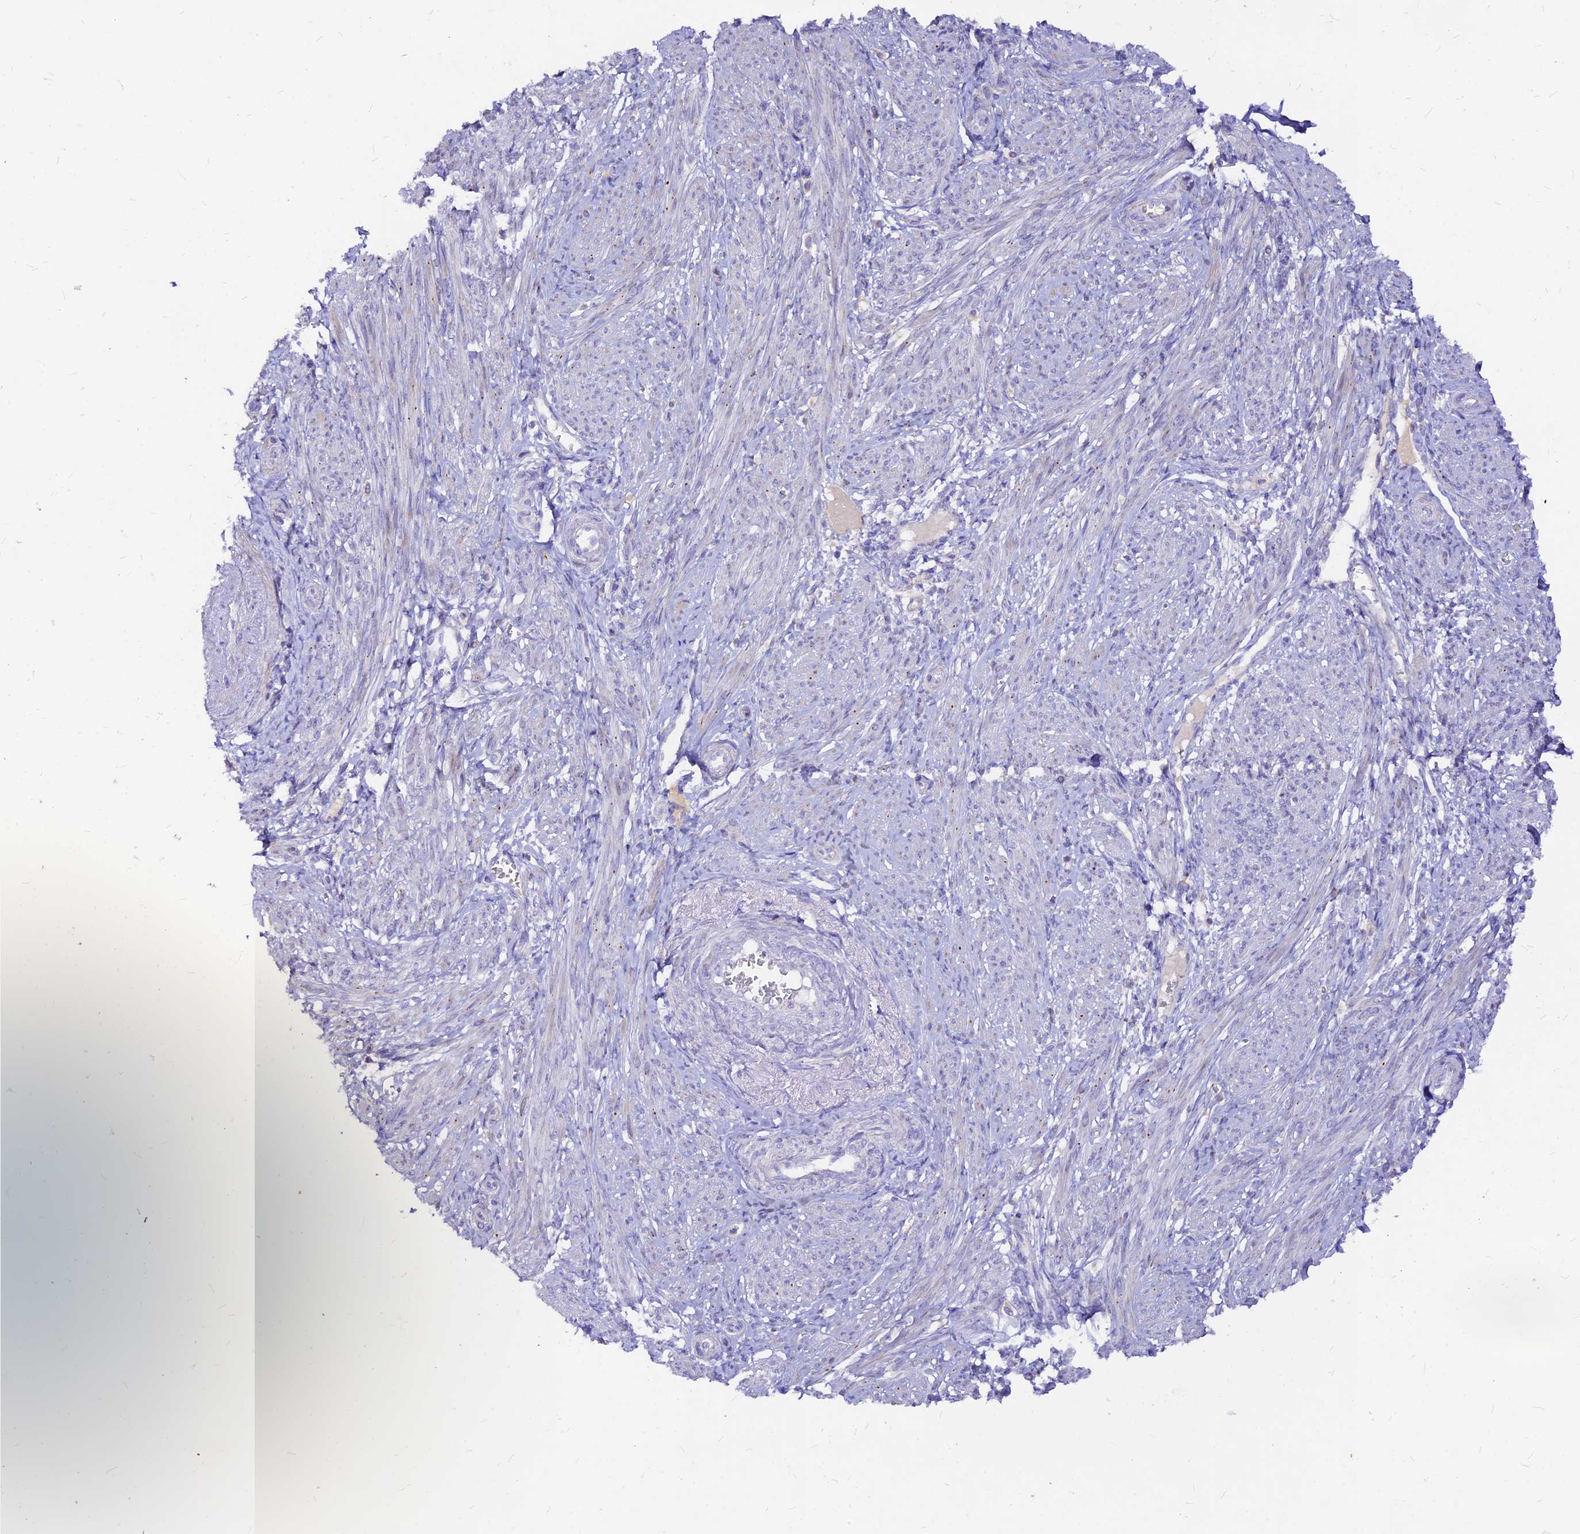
{"staining": {"intensity": "negative", "quantity": "none", "location": "none"}, "tissue": "smooth muscle", "cell_type": "Smooth muscle cells", "image_type": "normal", "snomed": [{"axis": "morphology", "description": "Normal tissue, NOS"}, {"axis": "topography", "description": "Smooth muscle"}], "caption": "Photomicrograph shows no significant protein positivity in smooth muscle cells of benign smooth muscle.", "gene": "DENND2D", "patient": {"sex": "female", "age": 39}}